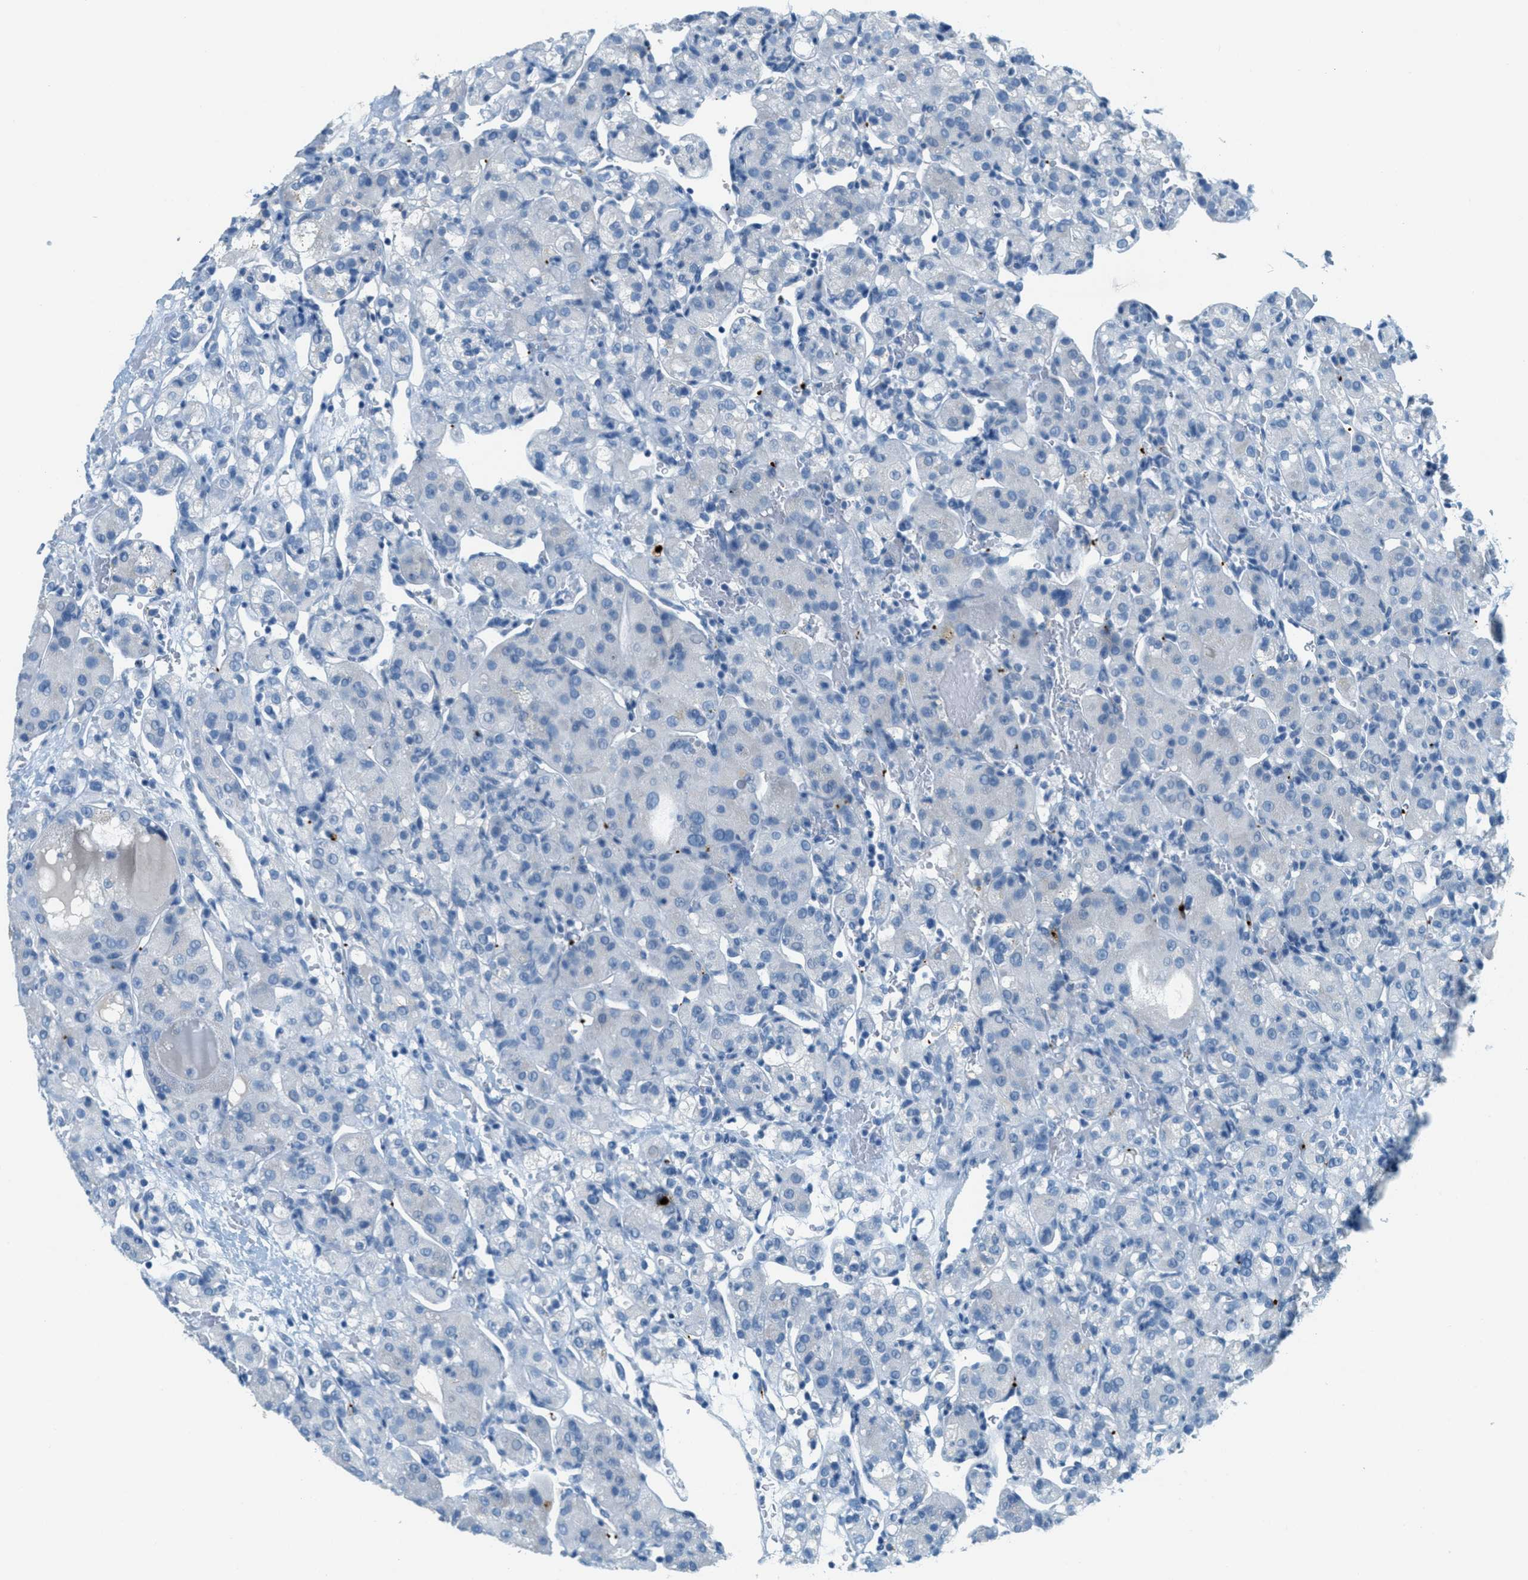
{"staining": {"intensity": "negative", "quantity": "none", "location": "none"}, "tissue": "renal cancer", "cell_type": "Tumor cells", "image_type": "cancer", "snomed": [{"axis": "morphology", "description": "Normal tissue, NOS"}, {"axis": "morphology", "description": "Adenocarcinoma, NOS"}, {"axis": "topography", "description": "Kidney"}], "caption": "Human renal adenocarcinoma stained for a protein using IHC reveals no staining in tumor cells.", "gene": "PPBP", "patient": {"sex": "male", "age": 61}}